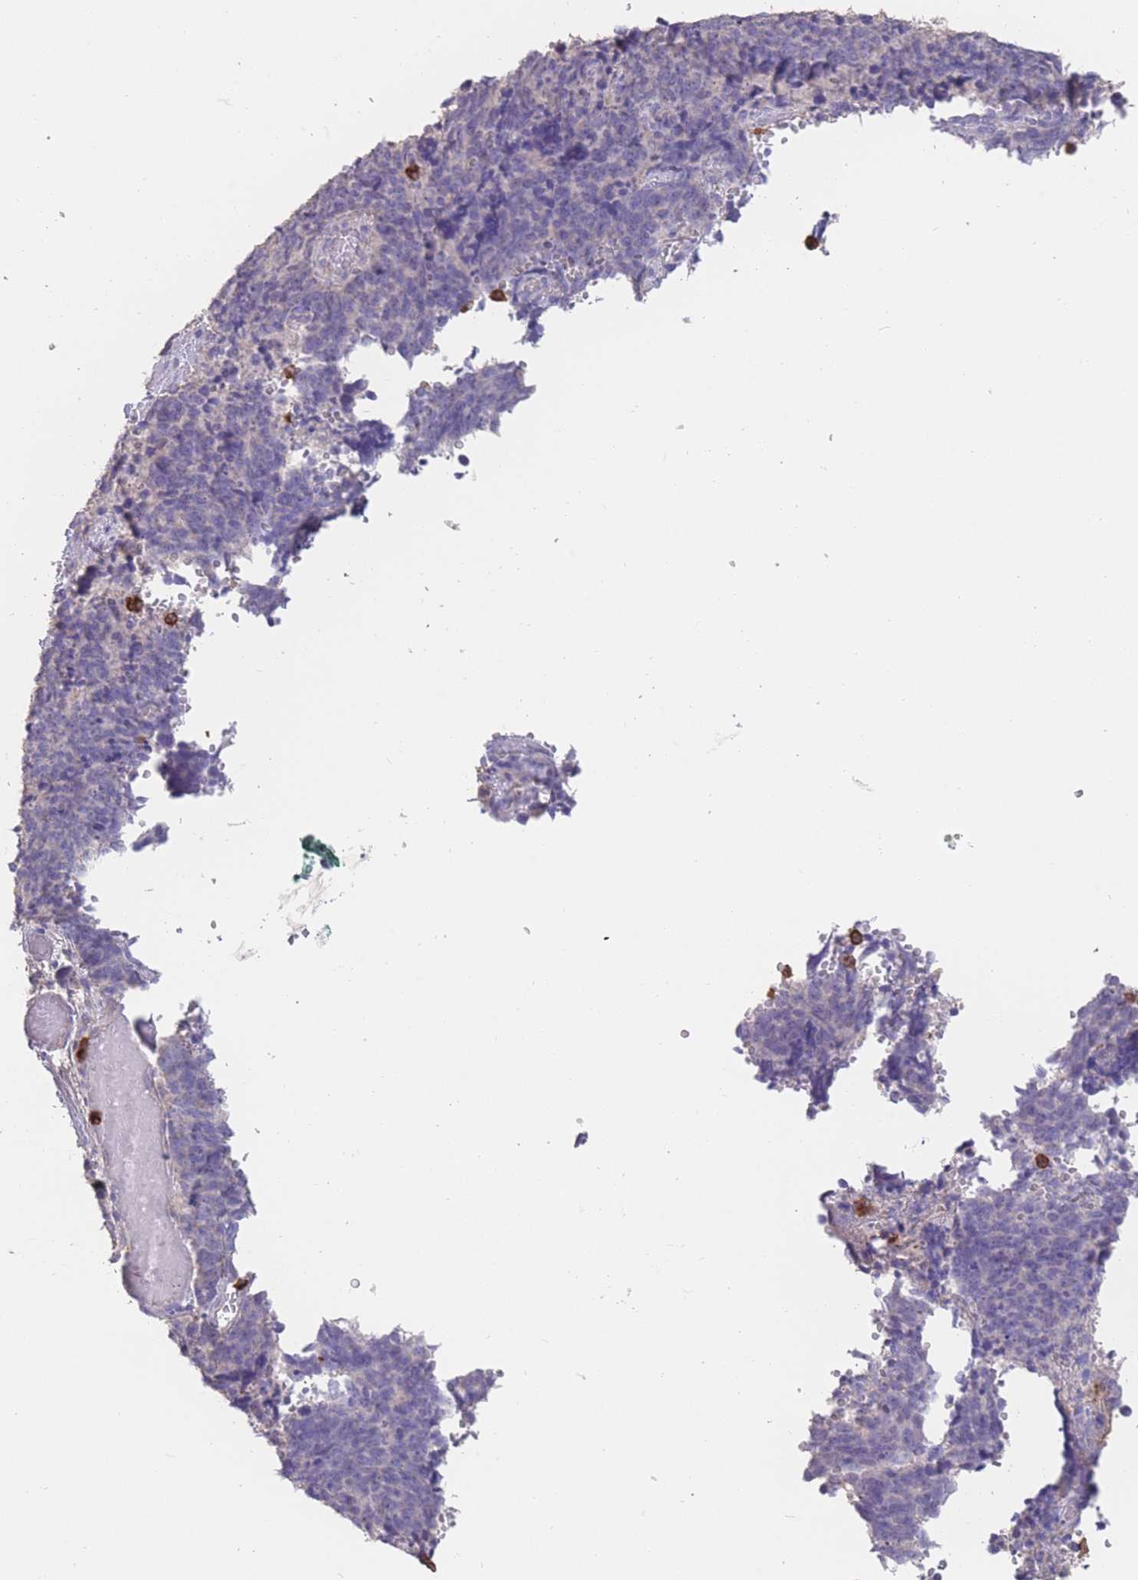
{"staining": {"intensity": "negative", "quantity": "none", "location": "none"}, "tissue": "cervical cancer", "cell_type": "Tumor cells", "image_type": "cancer", "snomed": [{"axis": "morphology", "description": "Squamous cell carcinoma, NOS"}, {"axis": "topography", "description": "Cervix"}], "caption": "The histopathology image displays no significant positivity in tumor cells of squamous cell carcinoma (cervical). Nuclei are stained in blue.", "gene": "CLEC12A", "patient": {"sex": "female", "age": 29}}